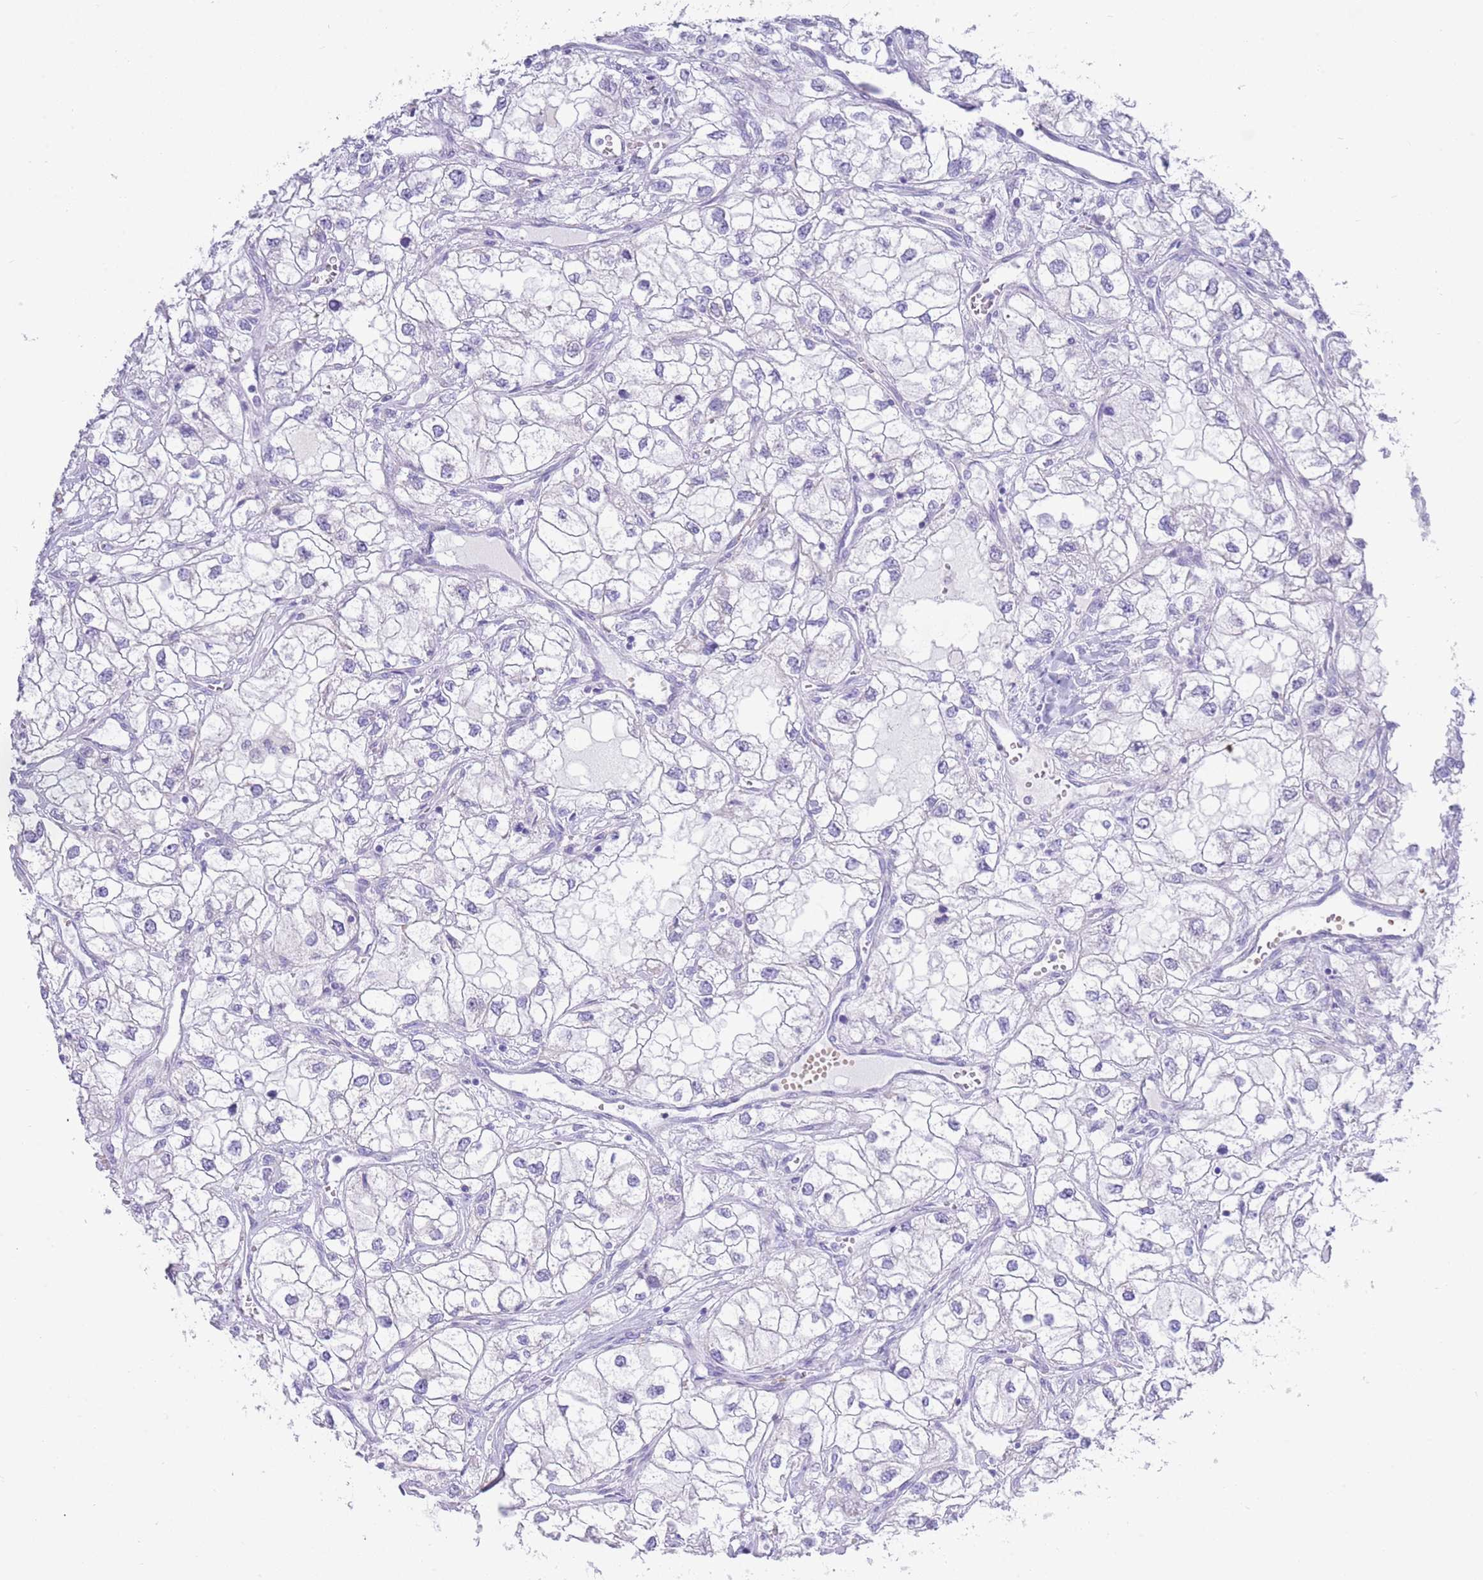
{"staining": {"intensity": "negative", "quantity": "none", "location": "none"}, "tissue": "renal cancer", "cell_type": "Tumor cells", "image_type": "cancer", "snomed": [{"axis": "morphology", "description": "Adenocarcinoma, NOS"}, {"axis": "topography", "description": "Kidney"}], "caption": "Tumor cells show no significant staining in renal adenocarcinoma. (DAB (3,3'-diaminobenzidine) IHC, high magnification).", "gene": "ACR", "patient": {"sex": "male", "age": 59}}